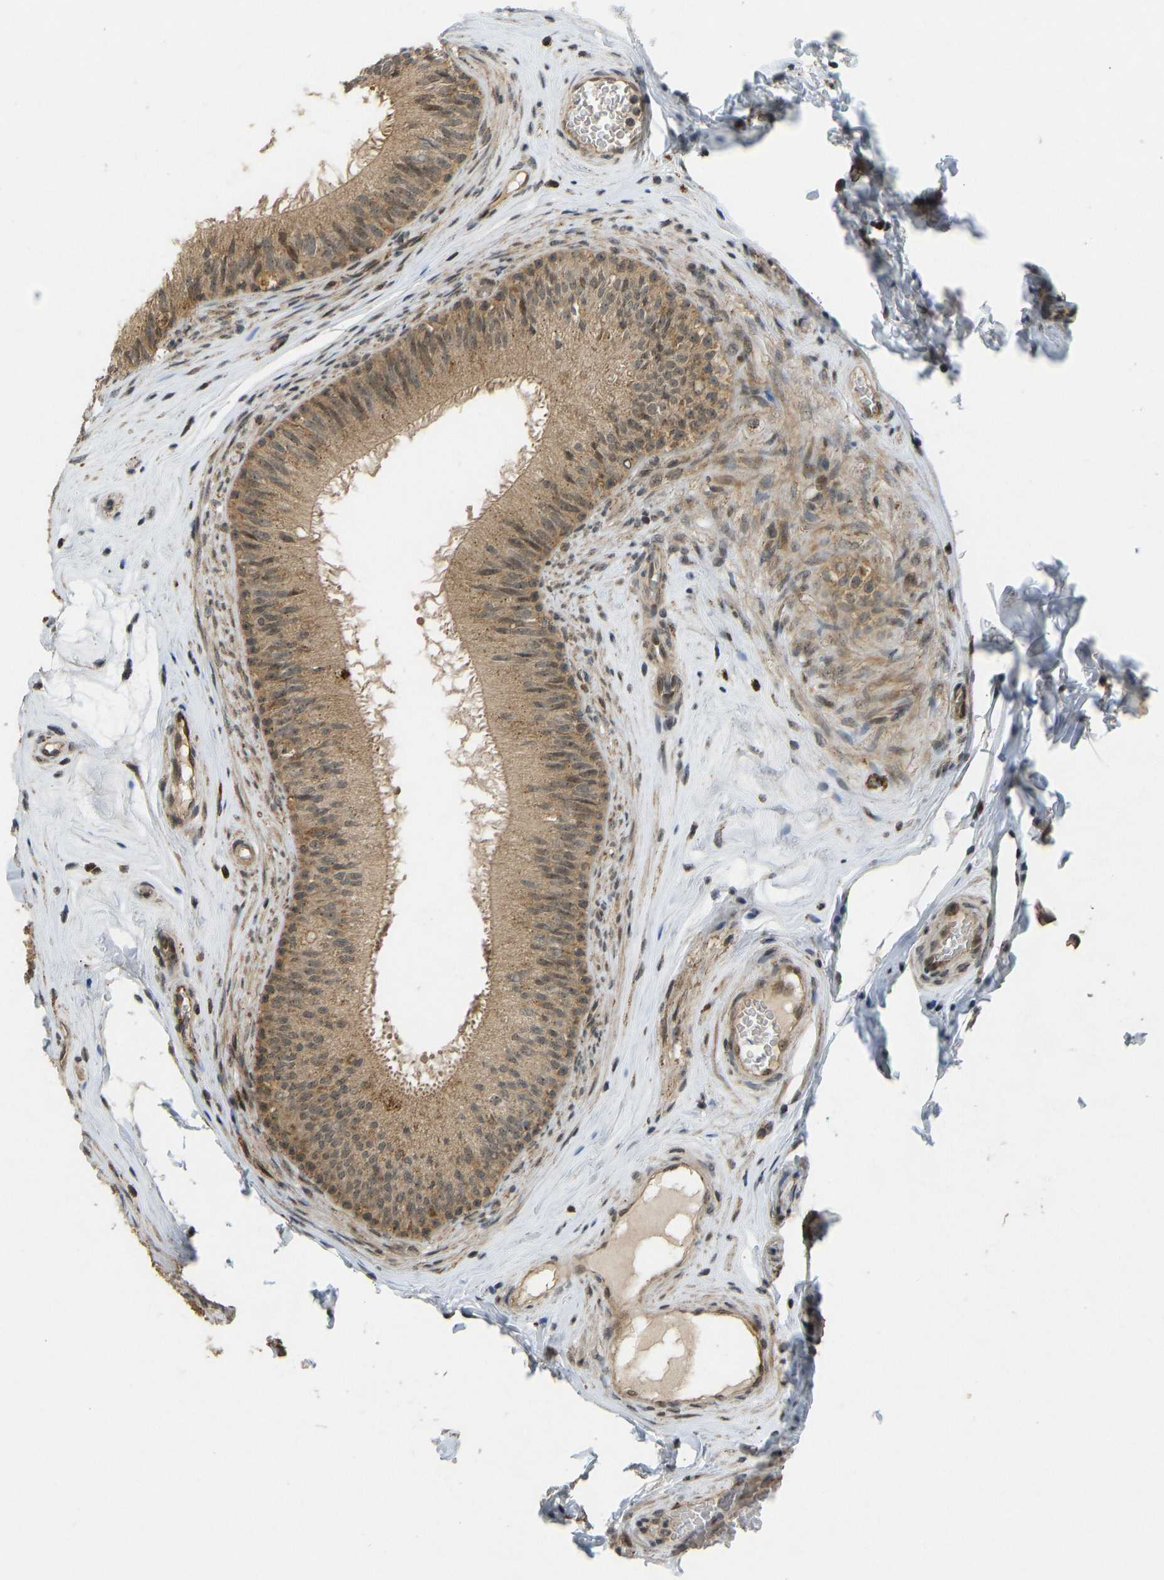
{"staining": {"intensity": "moderate", "quantity": ">75%", "location": "cytoplasmic/membranous"}, "tissue": "epididymis", "cell_type": "Glandular cells", "image_type": "normal", "snomed": [{"axis": "morphology", "description": "Normal tissue, NOS"}, {"axis": "topography", "description": "Testis"}, {"axis": "topography", "description": "Epididymis"}], "caption": "Immunohistochemistry histopathology image of unremarkable epididymis: epididymis stained using immunohistochemistry (IHC) reveals medium levels of moderate protein expression localized specifically in the cytoplasmic/membranous of glandular cells, appearing as a cytoplasmic/membranous brown color.", "gene": "ACADS", "patient": {"sex": "male", "age": 36}}